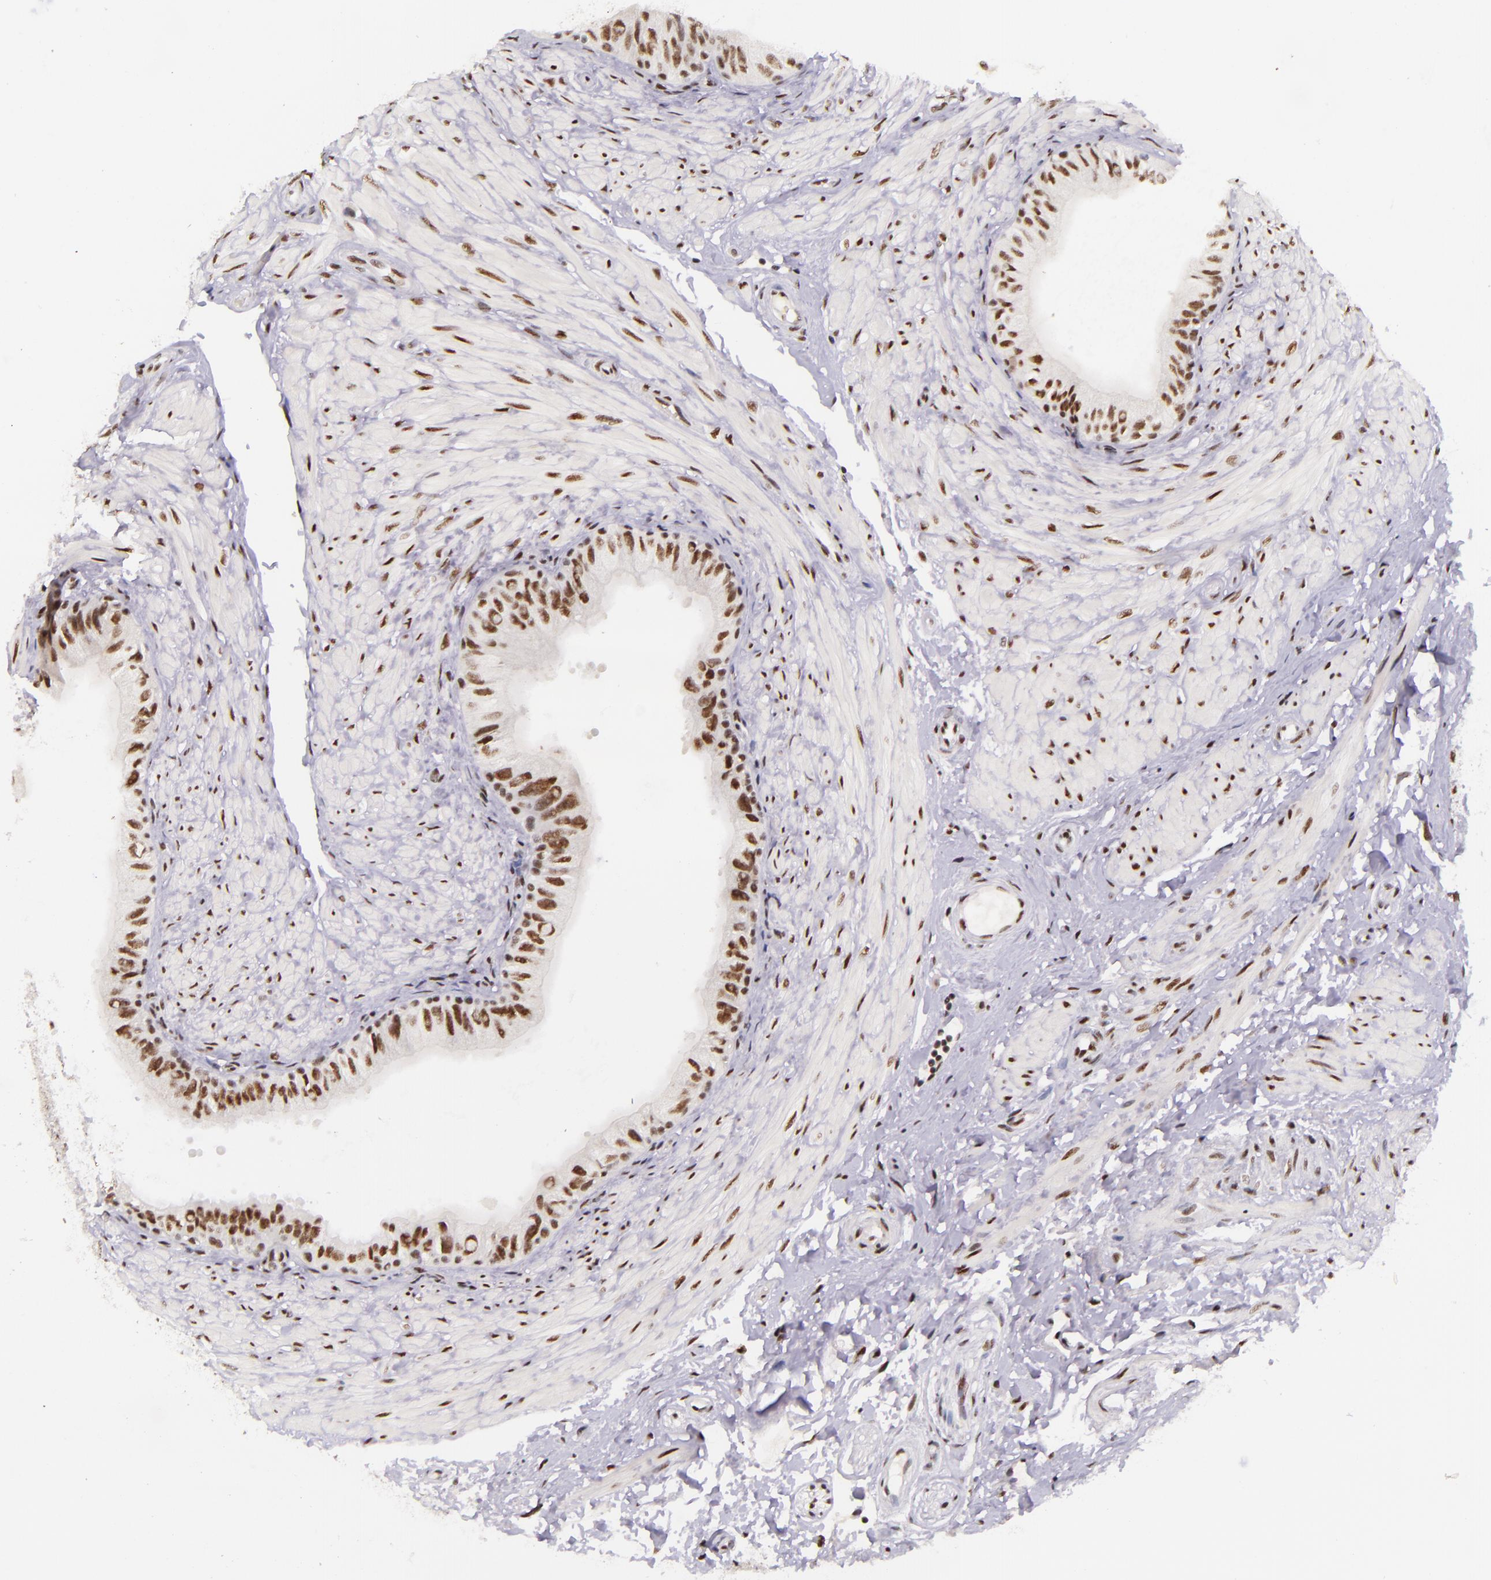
{"staining": {"intensity": "strong", "quantity": ">75%", "location": "nuclear"}, "tissue": "epididymis", "cell_type": "Glandular cells", "image_type": "normal", "snomed": [{"axis": "morphology", "description": "Normal tissue, NOS"}, {"axis": "topography", "description": "Epididymis"}], "caption": "Unremarkable epididymis was stained to show a protein in brown. There is high levels of strong nuclear positivity in approximately >75% of glandular cells.", "gene": "GPKOW", "patient": {"sex": "male", "age": 68}}